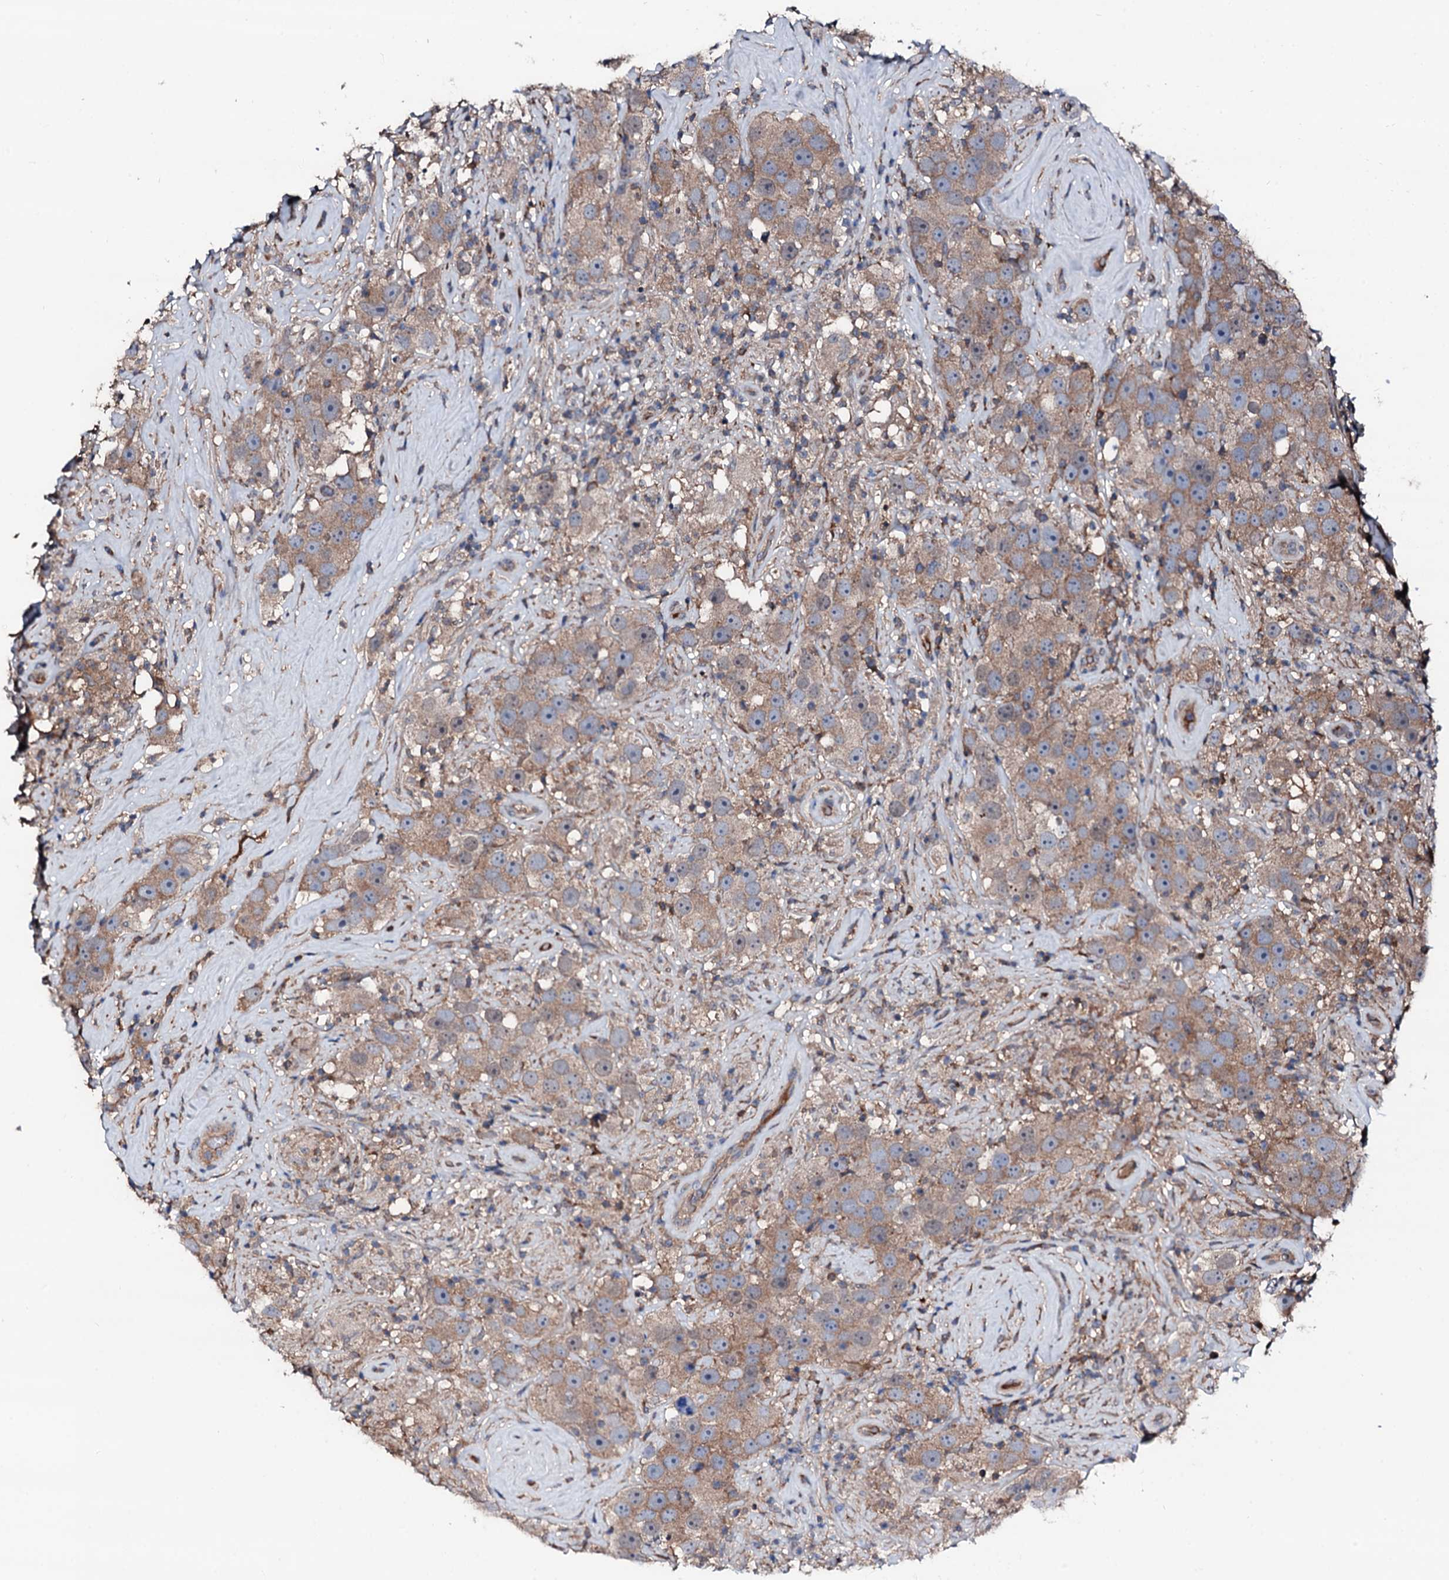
{"staining": {"intensity": "weak", "quantity": ">75%", "location": "cytoplasmic/membranous"}, "tissue": "testis cancer", "cell_type": "Tumor cells", "image_type": "cancer", "snomed": [{"axis": "morphology", "description": "Seminoma, NOS"}, {"axis": "topography", "description": "Testis"}], "caption": "Testis seminoma was stained to show a protein in brown. There is low levels of weak cytoplasmic/membranous expression in about >75% of tumor cells. (DAB (3,3'-diaminobenzidine) = brown stain, brightfield microscopy at high magnification).", "gene": "TRAFD1", "patient": {"sex": "male", "age": 49}}